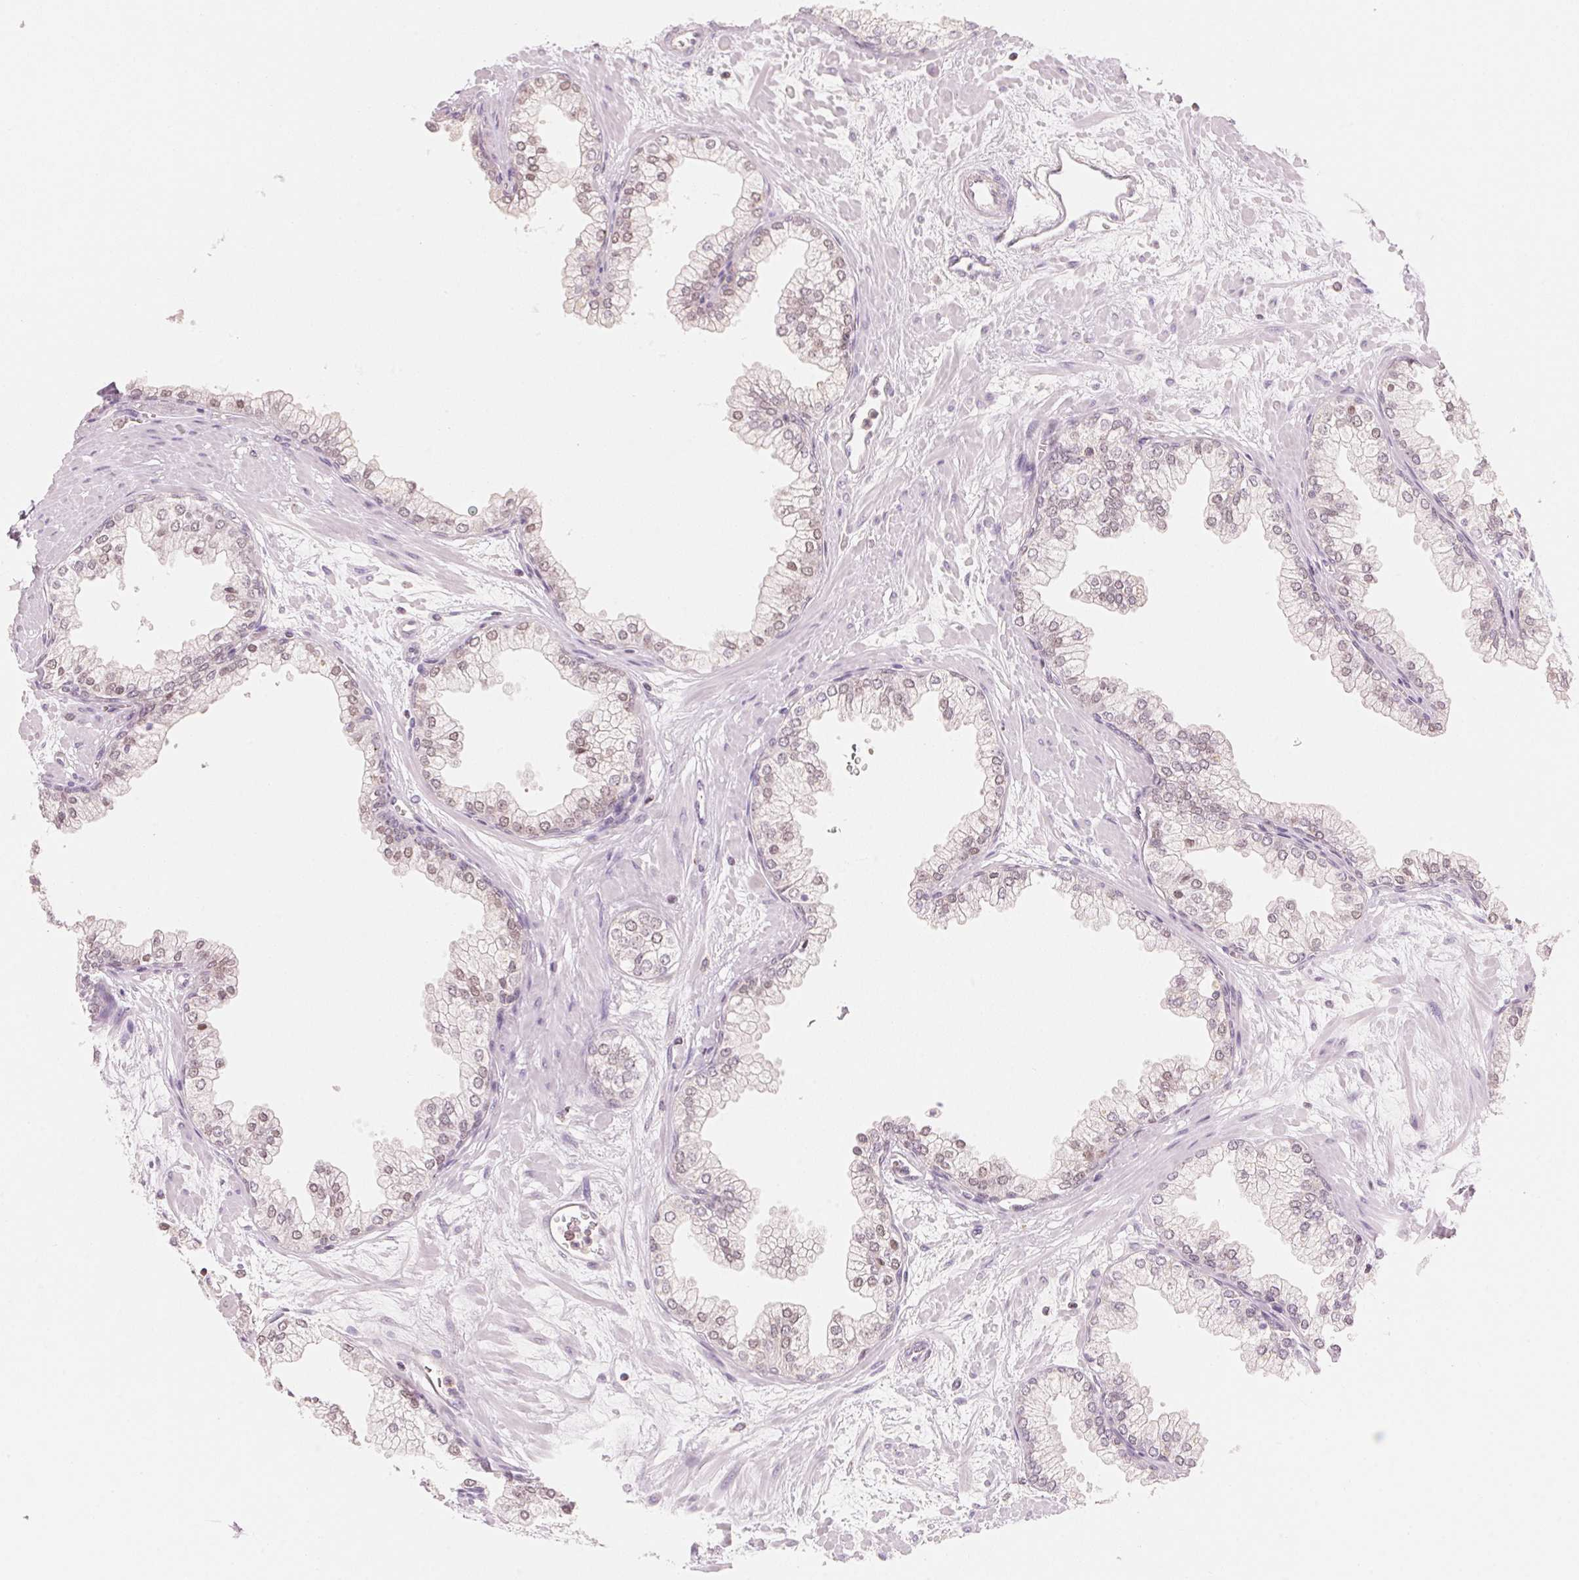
{"staining": {"intensity": "moderate", "quantity": "25%-75%", "location": "nuclear"}, "tissue": "prostate", "cell_type": "Glandular cells", "image_type": "normal", "snomed": [{"axis": "morphology", "description": "Normal tissue, NOS"}, {"axis": "topography", "description": "Prostate"}, {"axis": "topography", "description": "Peripheral nerve tissue"}], "caption": "A high-resolution photomicrograph shows immunohistochemistry (IHC) staining of benign prostate, which displays moderate nuclear positivity in about 25%-75% of glandular cells. (IHC, brightfield microscopy, high magnification).", "gene": "HOXB13", "patient": {"sex": "male", "age": 61}}